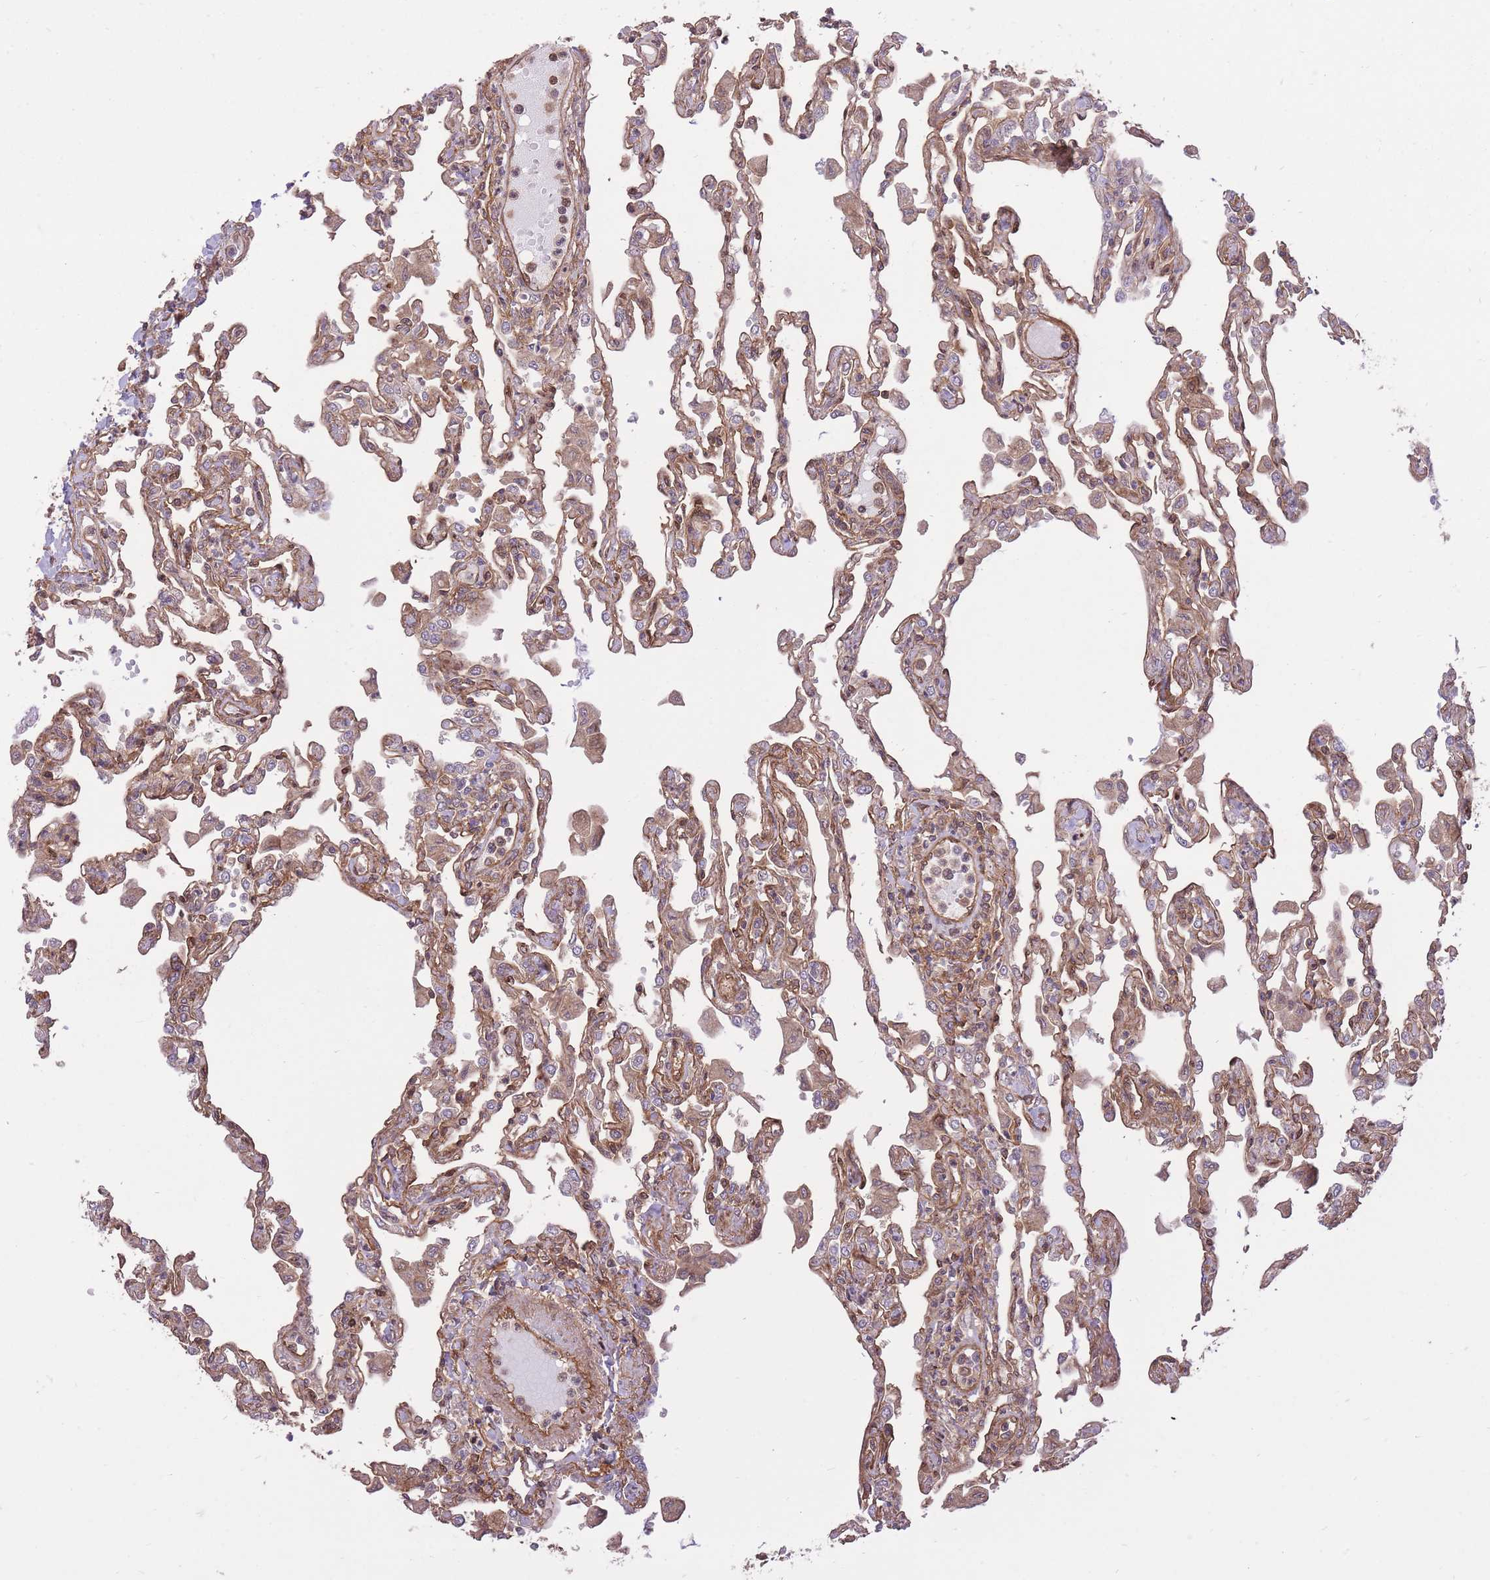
{"staining": {"intensity": "weak", "quantity": ">75%", "location": "cytoplasmic/membranous"}, "tissue": "lung", "cell_type": "Alveolar cells", "image_type": "normal", "snomed": [{"axis": "morphology", "description": "Normal tissue, NOS"}, {"axis": "topography", "description": "Bronchus"}, {"axis": "topography", "description": "Lung"}], "caption": "High-magnification brightfield microscopy of unremarkable lung stained with DAB (brown) and counterstained with hematoxylin (blue). alveolar cells exhibit weak cytoplasmic/membranous staining is seen in approximately>75% of cells. The staining was performed using DAB (3,3'-diaminobenzidine), with brown indicating positive protein expression. Nuclei are stained blue with hematoxylin.", "gene": "PLD1", "patient": {"sex": "female", "age": 49}}